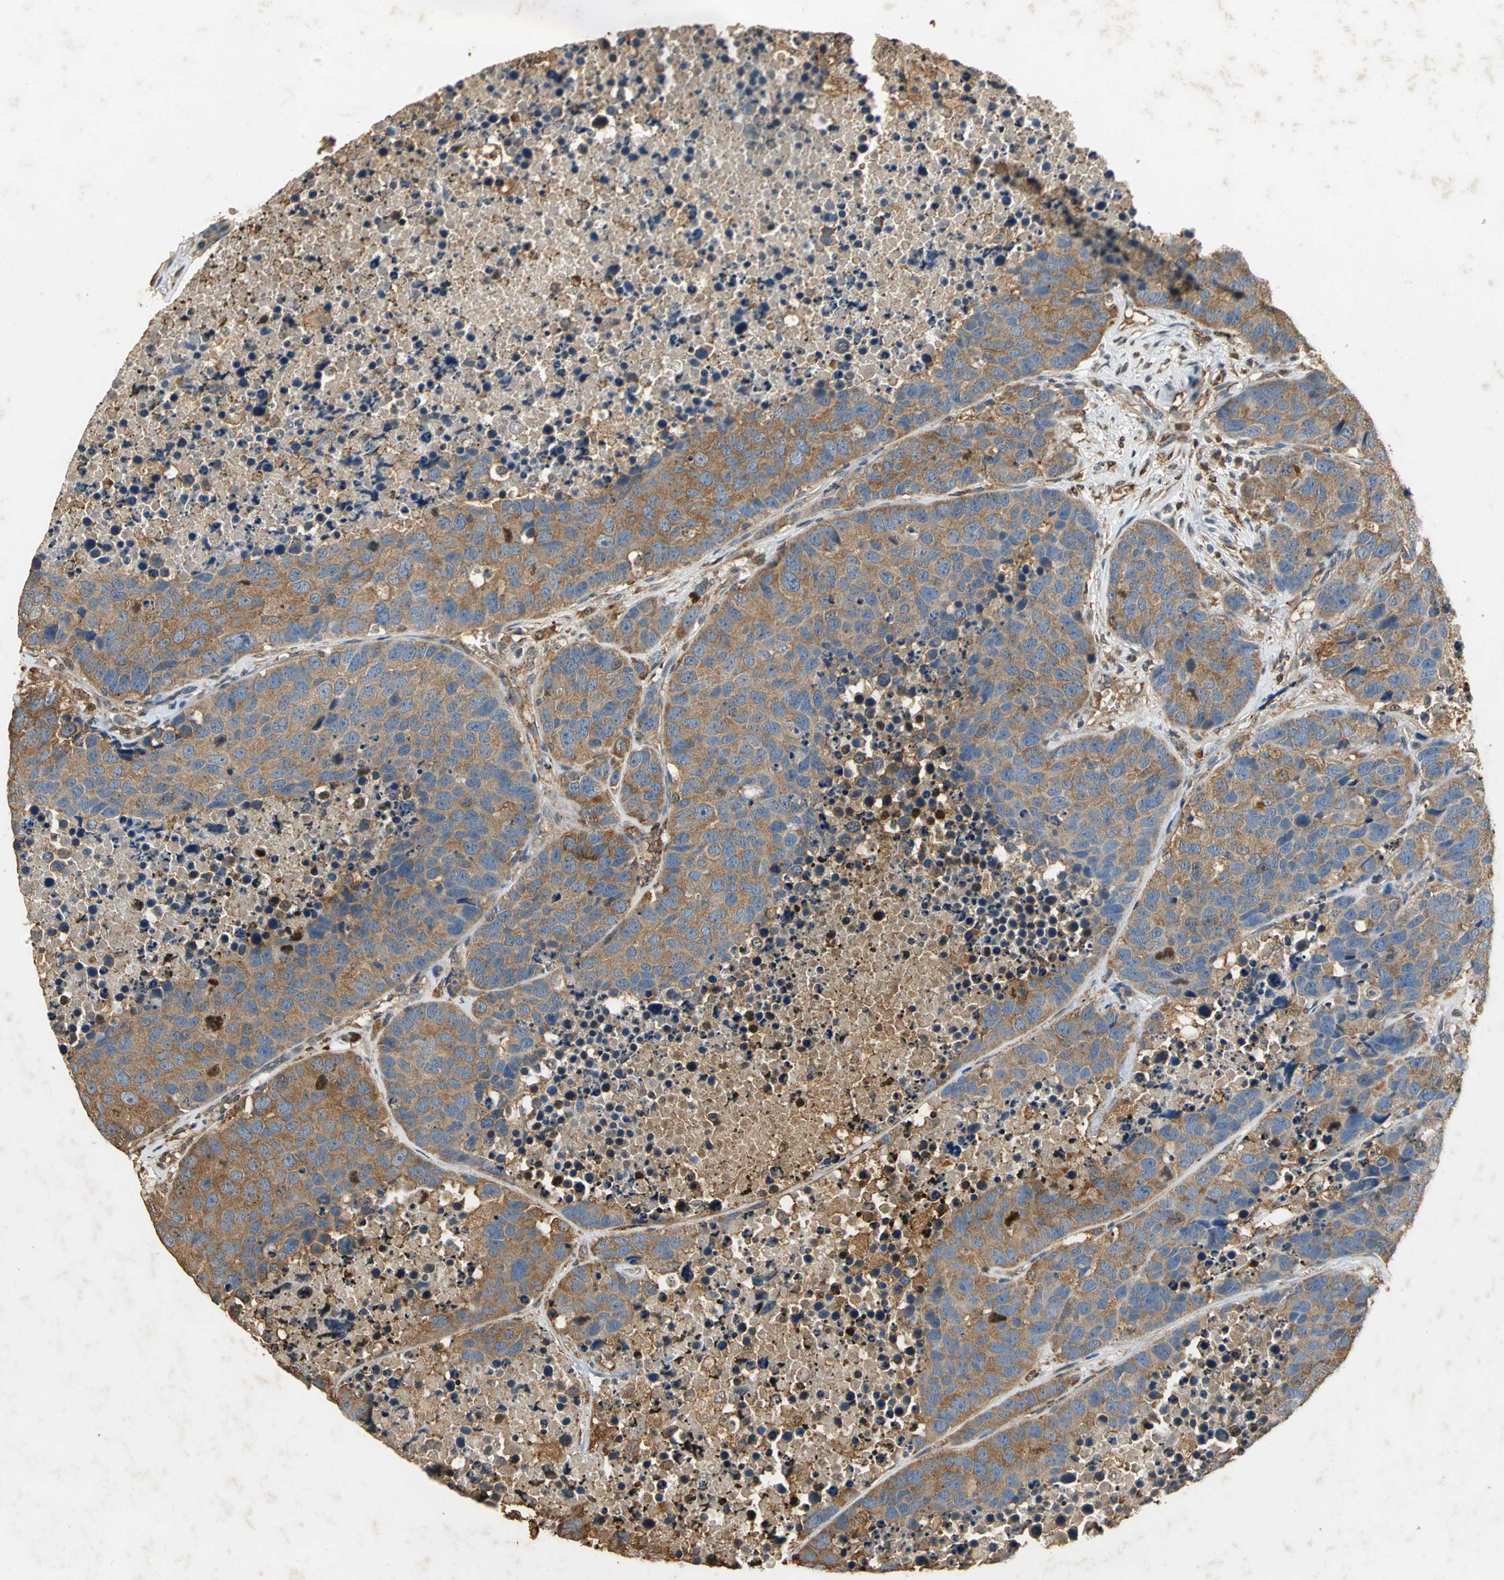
{"staining": {"intensity": "moderate", "quantity": ">75%", "location": "cytoplasmic/membranous"}, "tissue": "carcinoid", "cell_type": "Tumor cells", "image_type": "cancer", "snomed": [{"axis": "morphology", "description": "Carcinoid, malignant, NOS"}, {"axis": "topography", "description": "Lung"}], "caption": "Carcinoid stained with DAB (3,3'-diaminobenzidine) IHC exhibits medium levels of moderate cytoplasmic/membranous positivity in about >75% of tumor cells. Using DAB (3,3'-diaminobenzidine) (brown) and hematoxylin (blue) stains, captured at high magnification using brightfield microscopy.", "gene": "GAPDH", "patient": {"sex": "male", "age": 60}}